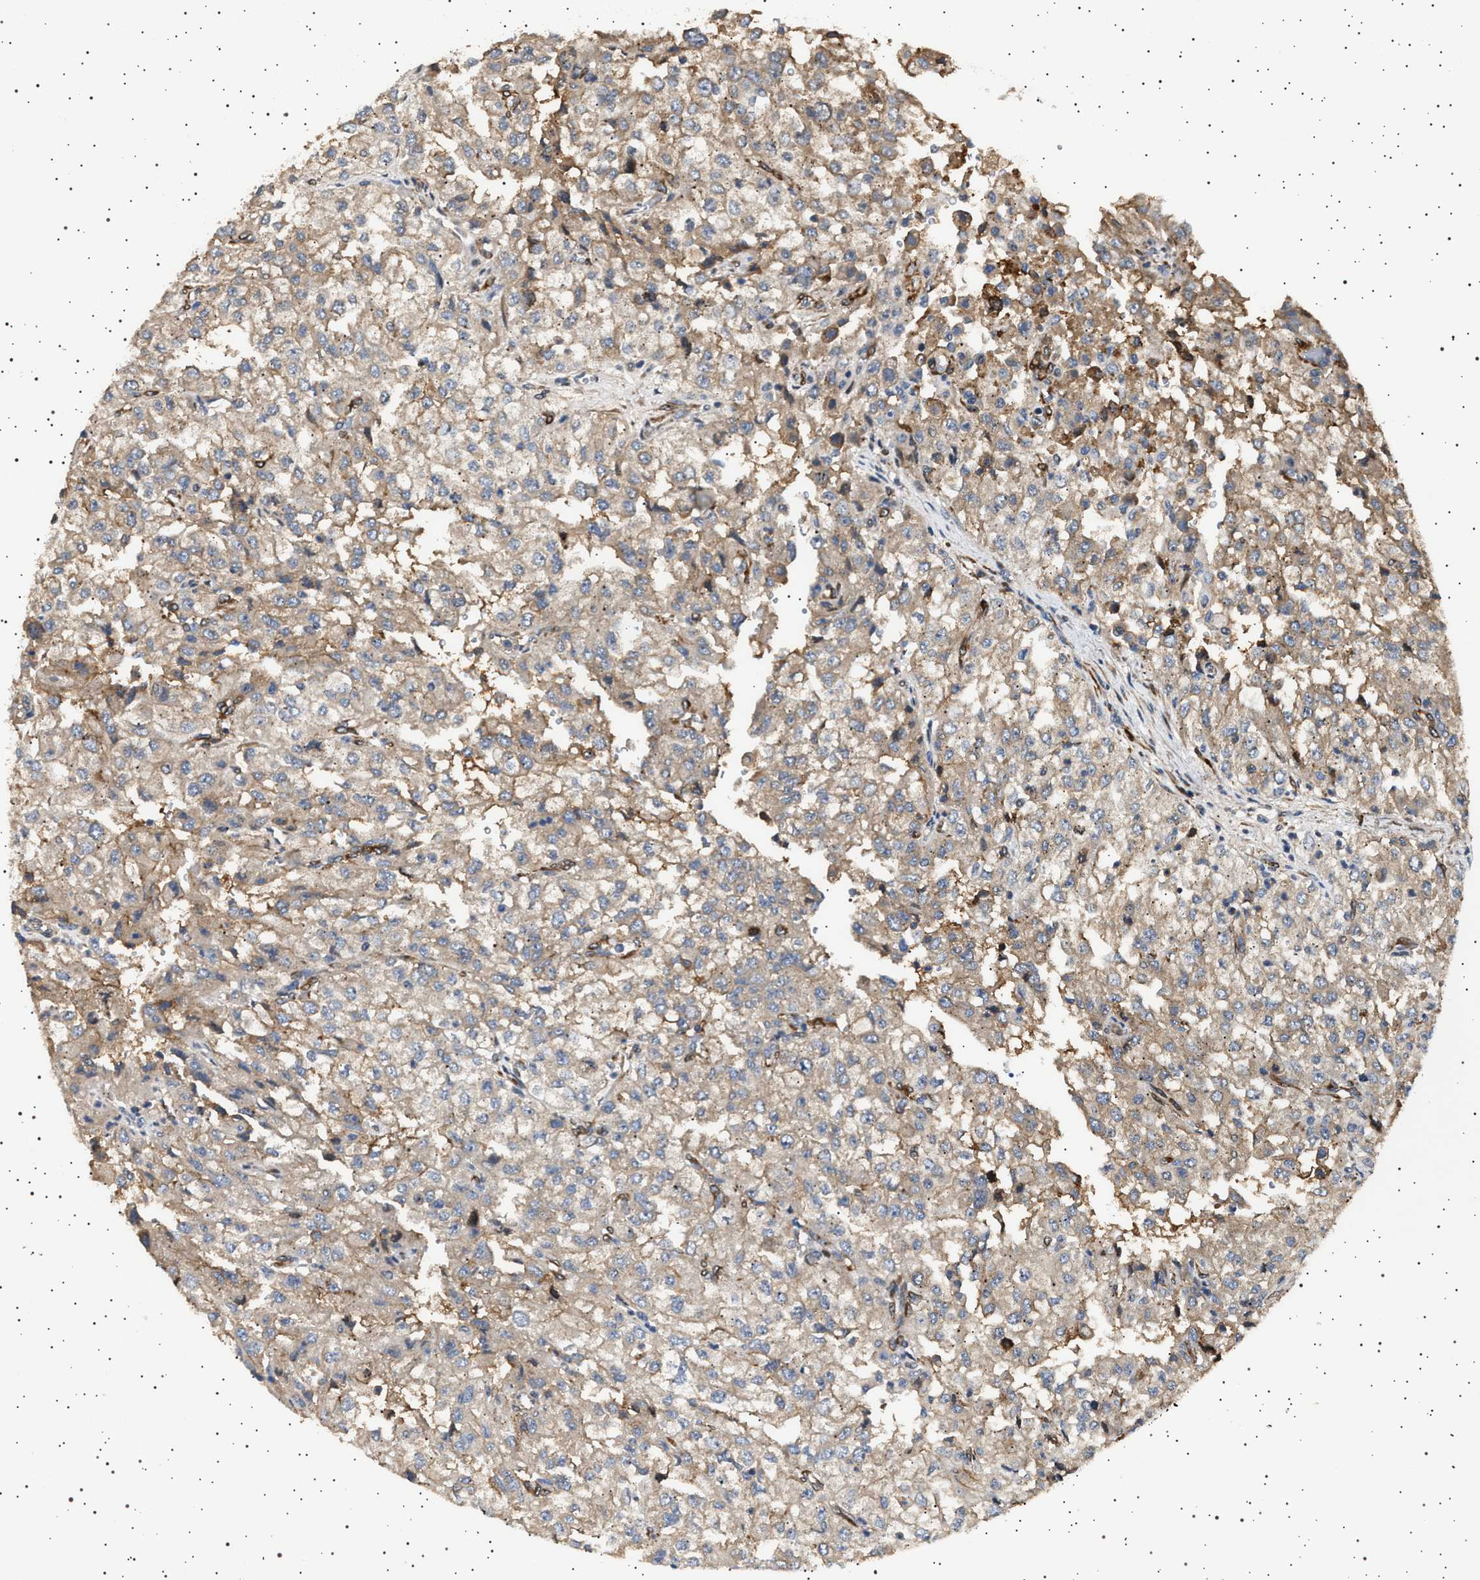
{"staining": {"intensity": "weak", "quantity": ">75%", "location": "cytoplasmic/membranous"}, "tissue": "renal cancer", "cell_type": "Tumor cells", "image_type": "cancer", "snomed": [{"axis": "morphology", "description": "Adenocarcinoma, NOS"}, {"axis": "topography", "description": "Kidney"}], "caption": "About >75% of tumor cells in renal cancer display weak cytoplasmic/membranous protein staining as visualized by brown immunohistochemical staining.", "gene": "GUCY1B1", "patient": {"sex": "female", "age": 54}}